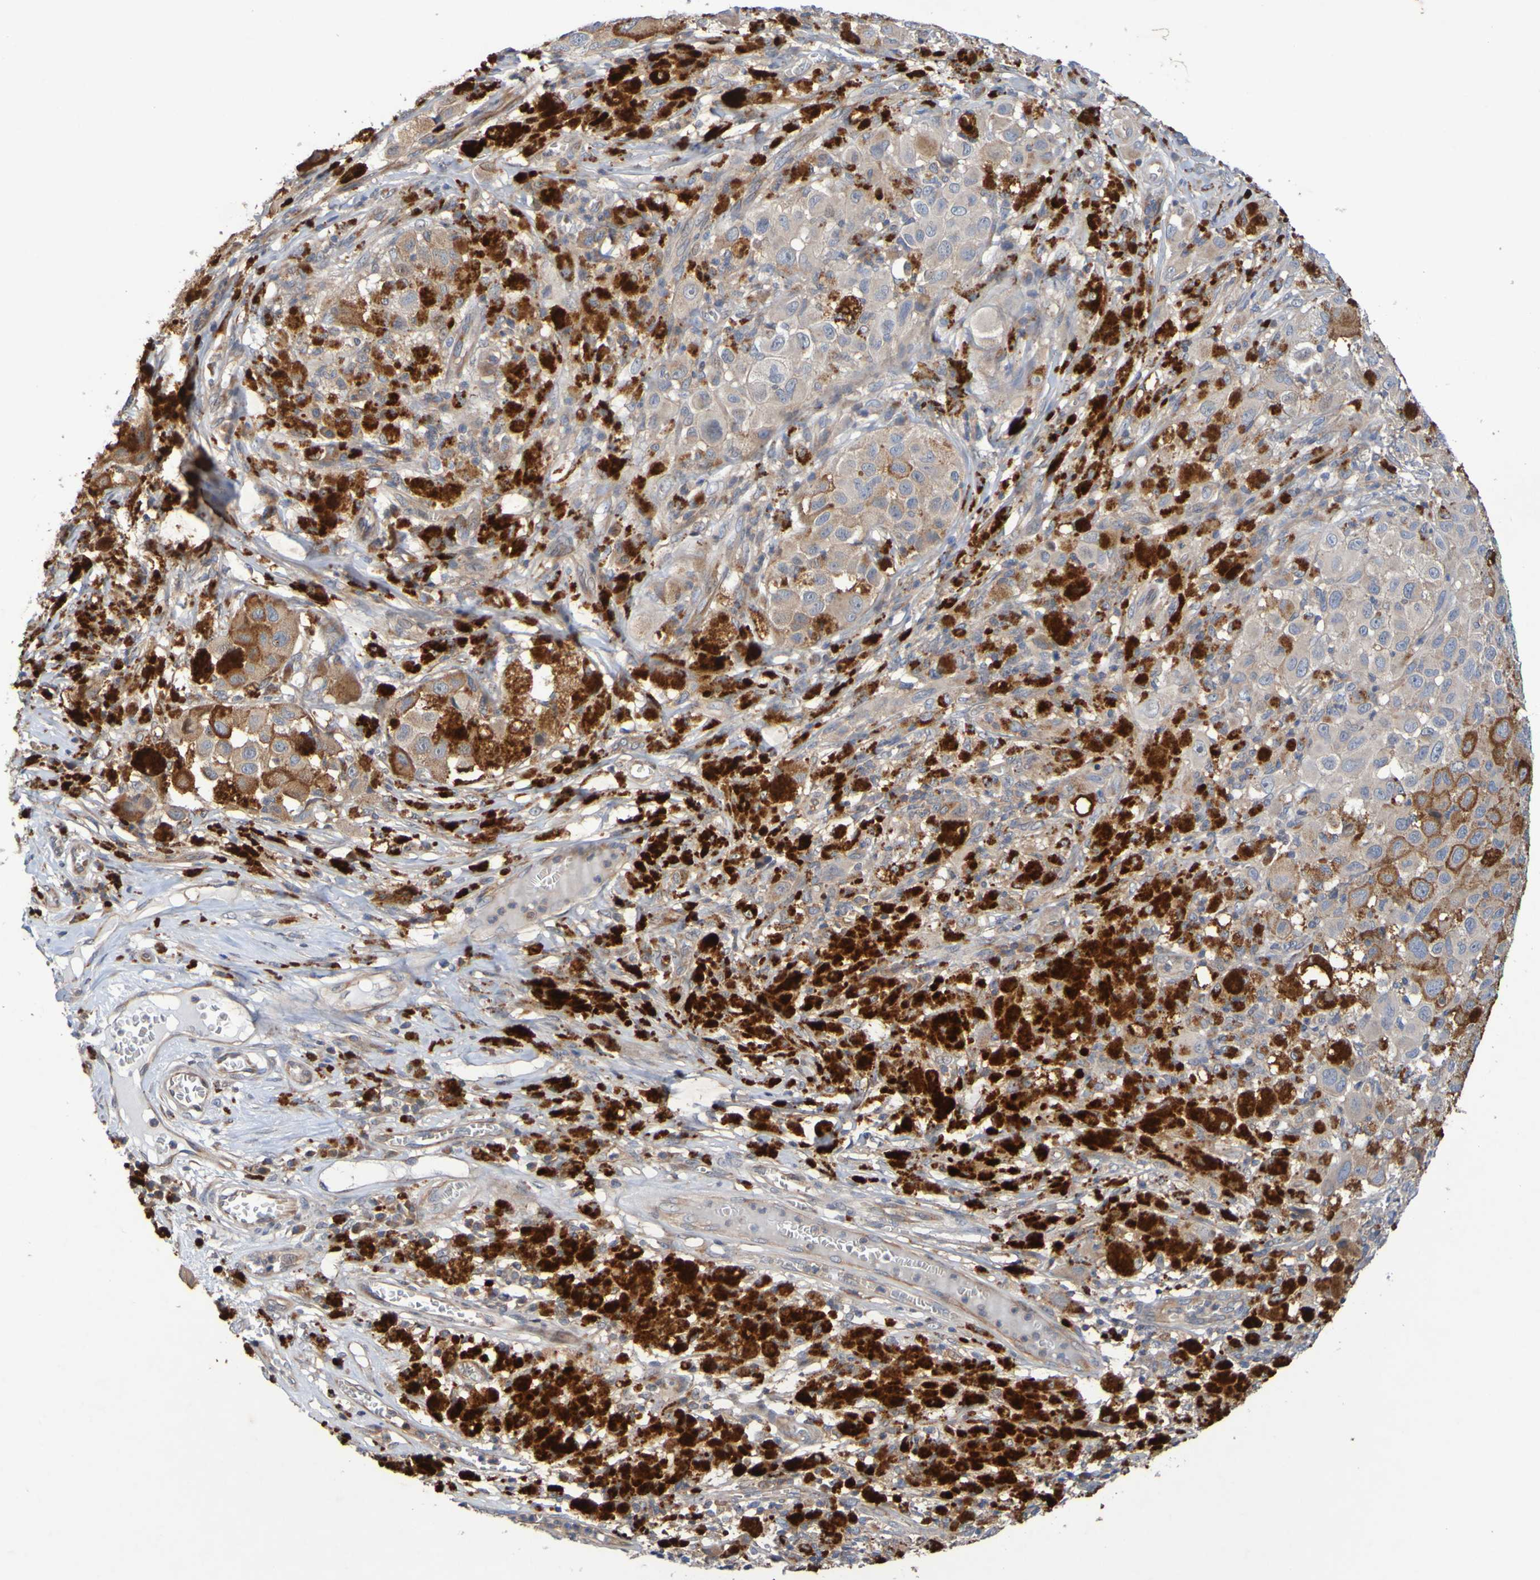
{"staining": {"intensity": "weak", "quantity": ">75%", "location": "cytoplasmic/membranous"}, "tissue": "melanoma", "cell_type": "Tumor cells", "image_type": "cancer", "snomed": [{"axis": "morphology", "description": "Malignant melanoma, NOS"}, {"axis": "topography", "description": "Skin"}], "caption": "High-power microscopy captured an immunohistochemistry histopathology image of malignant melanoma, revealing weak cytoplasmic/membranous expression in about >75% of tumor cells.", "gene": "SDK1", "patient": {"sex": "male", "age": 96}}